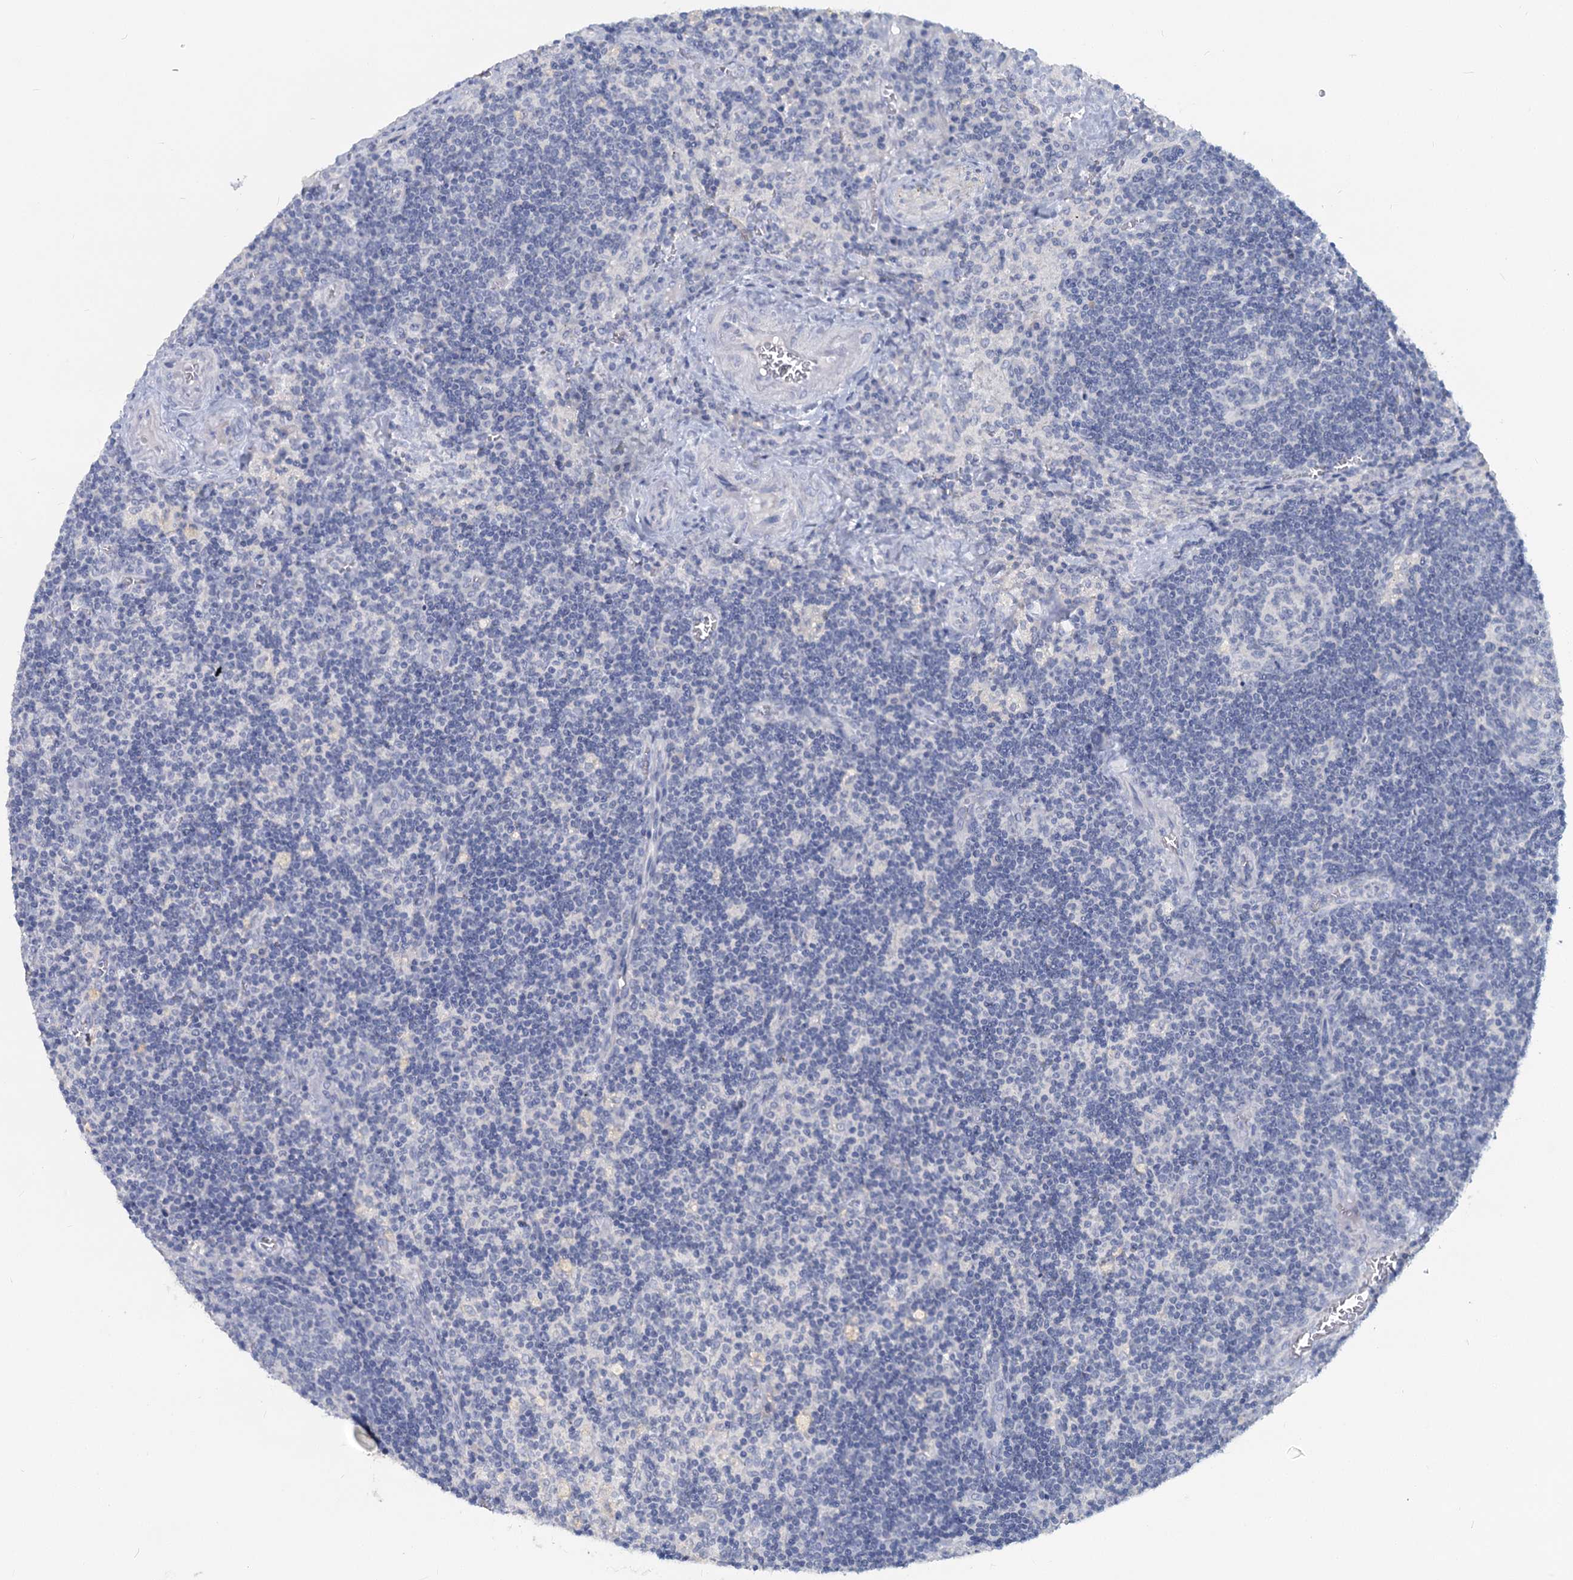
{"staining": {"intensity": "negative", "quantity": "none", "location": "none"}, "tissue": "lymph node", "cell_type": "Germinal center cells", "image_type": "normal", "snomed": [{"axis": "morphology", "description": "Normal tissue, NOS"}, {"axis": "topography", "description": "Lymph node"}], "caption": "Lymph node was stained to show a protein in brown. There is no significant positivity in germinal center cells. (Immunohistochemistry (ihc), brightfield microscopy, high magnification).", "gene": "CHGA", "patient": {"sex": "male", "age": 58}}